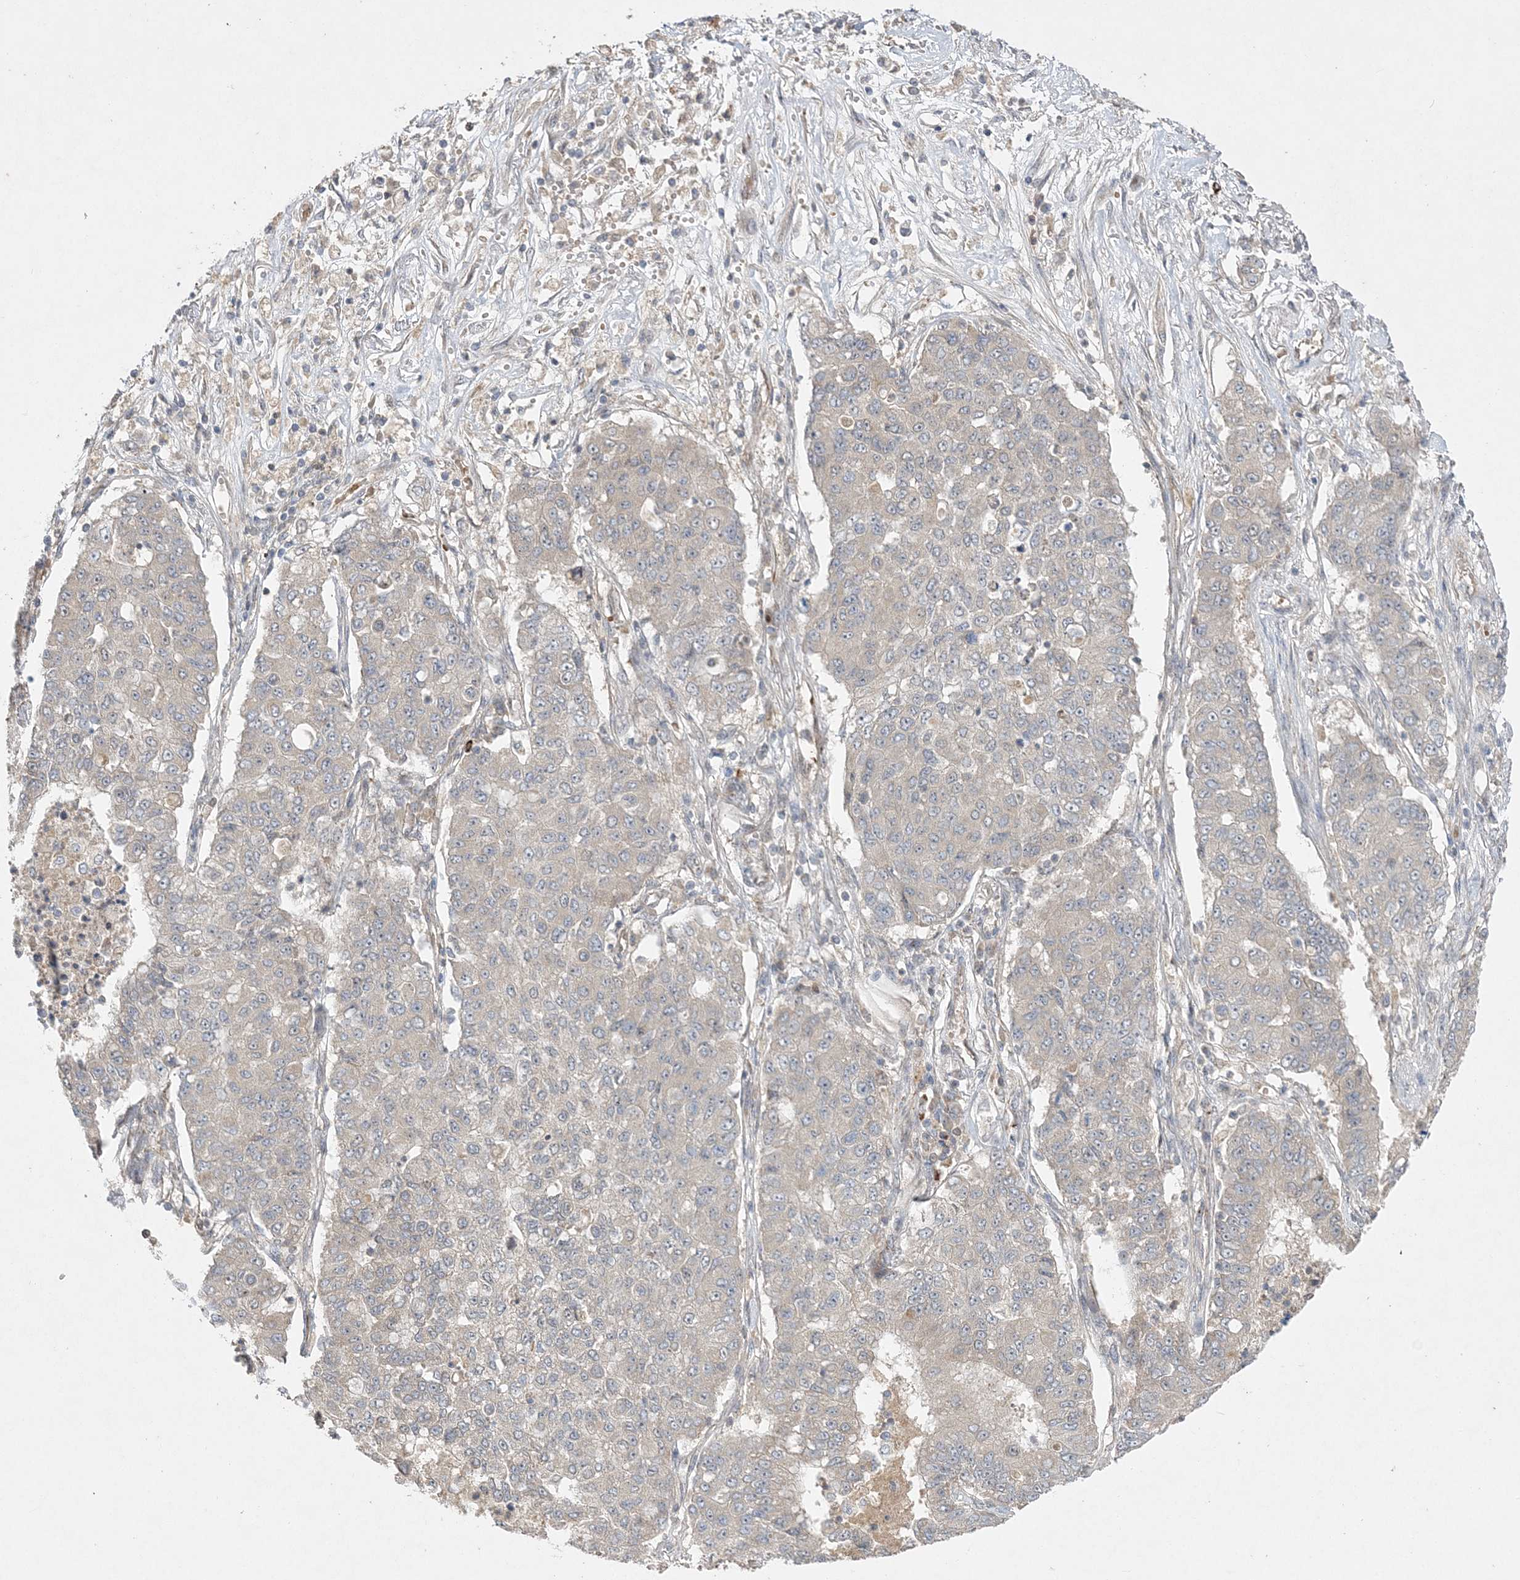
{"staining": {"intensity": "negative", "quantity": "none", "location": "none"}, "tissue": "lung cancer", "cell_type": "Tumor cells", "image_type": "cancer", "snomed": [{"axis": "morphology", "description": "Squamous cell carcinoma, NOS"}, {"axis": "topography", "description": "Lung"}], "caption": "Immunohistochemistry image of neoplastic tissue: human lung cancer stained with DAB shows no significant protein staining in tumor cells. The staining is performed using DAB (3,3'-diaminobenzidine) brown chromogen with nuclei counter-stained in using hematoxylin.", "gene": "INPP1", "patient": {"sex": "male", "age": 74}}